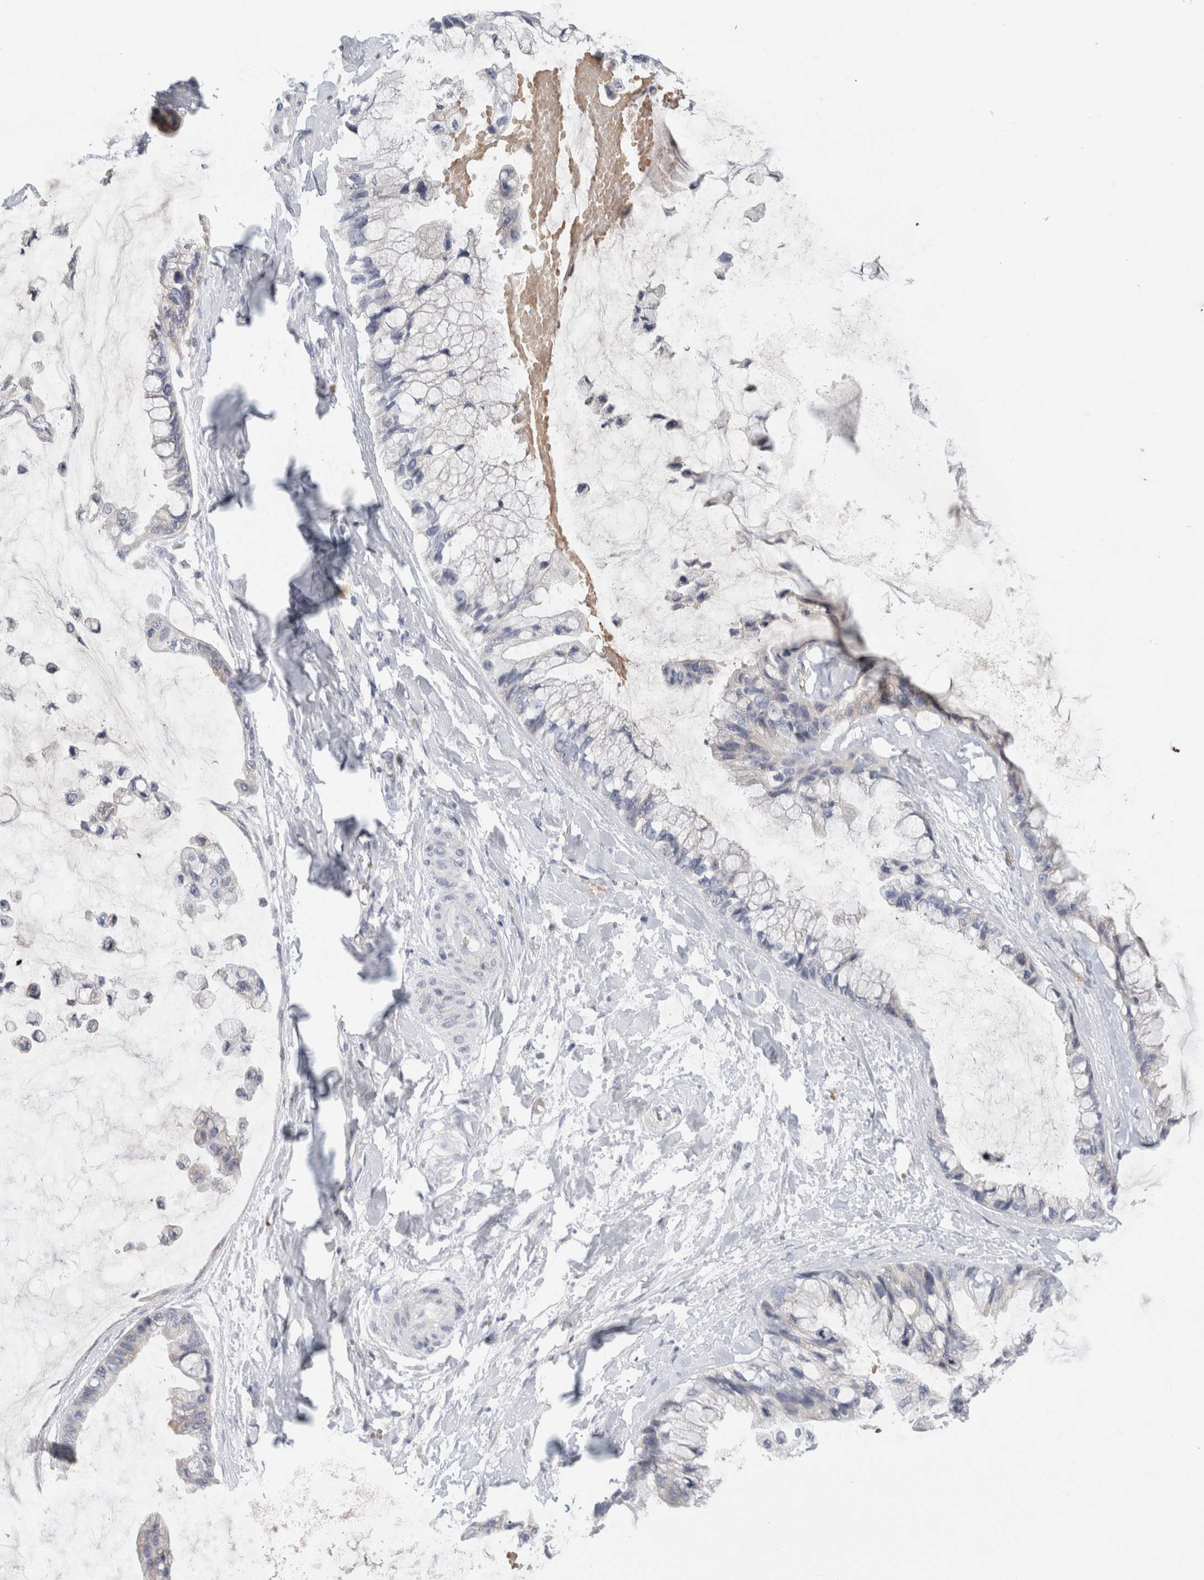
{"staining": {"intensity": "negative", "quantity": "none", "location": "none"}, "tissue": "ovarian cancer", "cell_type": "Tumor cells", "image_type": "cancer", "snomed": [{"axis": "morphology", "description": "Cystadenocarcinoma, mucinous, NOS"}, {"axis": "topography", "description": "Ovary"}], "caption": "High power microscopy histopathology image of an IHC photomicrograph of ovarian mucinous cystadenocarcinoma, revealing no significant staining in tumor cells.", "gene": "SCGB1A1", "patient": {"sex": "female", "age": 39}}